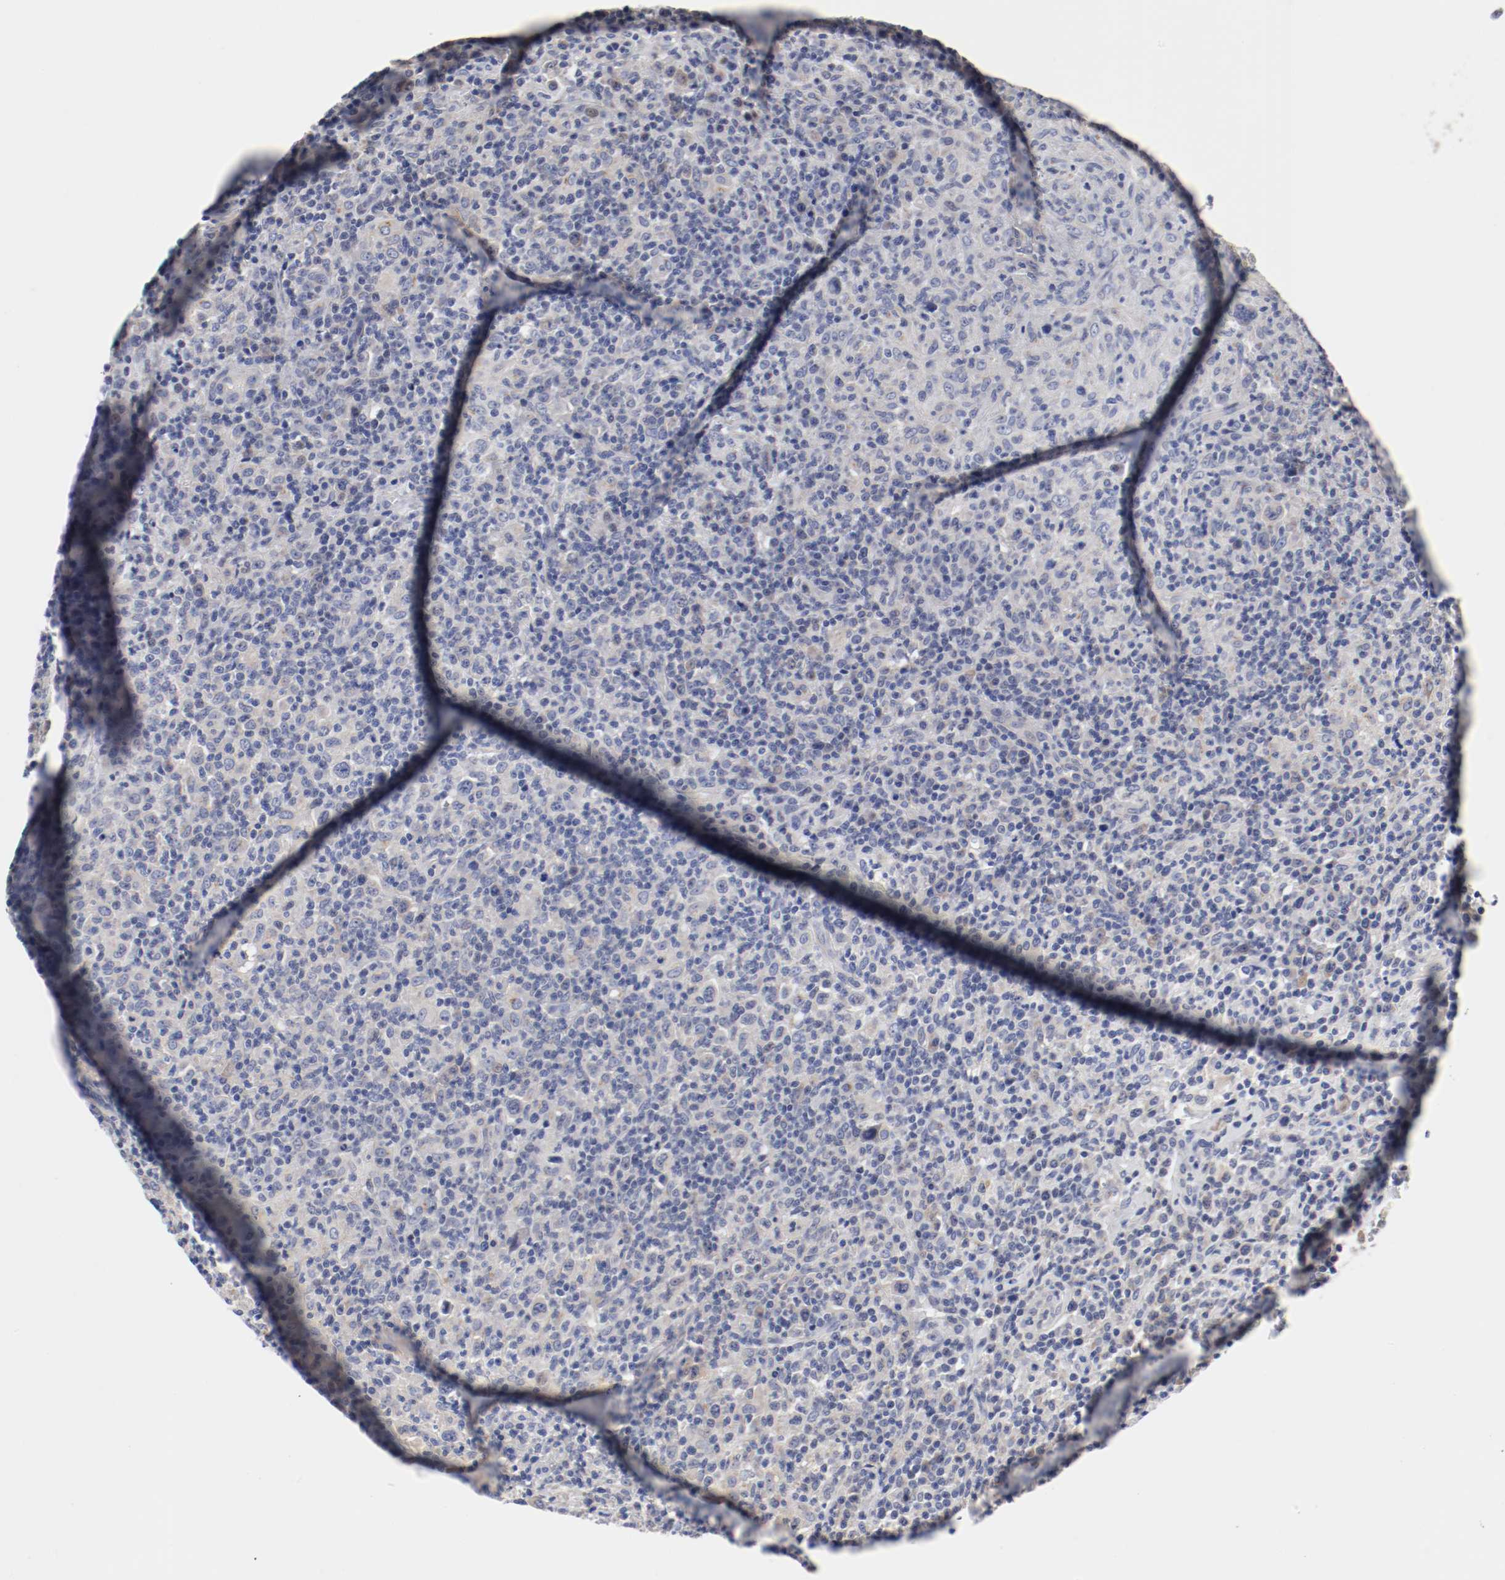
{"staining": {"intensity": "weak", "quantity": "<25%", "location": "cytoplasmic/membranous"}, "tissue": "lymphoma", "cell_type": "Tumor cells", "image_type": "cancer", "snomed": [{"axis": "morphology", "description": "Hodgkin's disease, NOS"}, {"axis": "topography", "description": "Lymph node"}], "caption": "Human Hodgkin's disease stained for a protein using immunohistochemistry (IHC) demonstrates no expression in tumor cells.", "gene": "GPR143", "patient": {"sex": "male", "age": 65}}